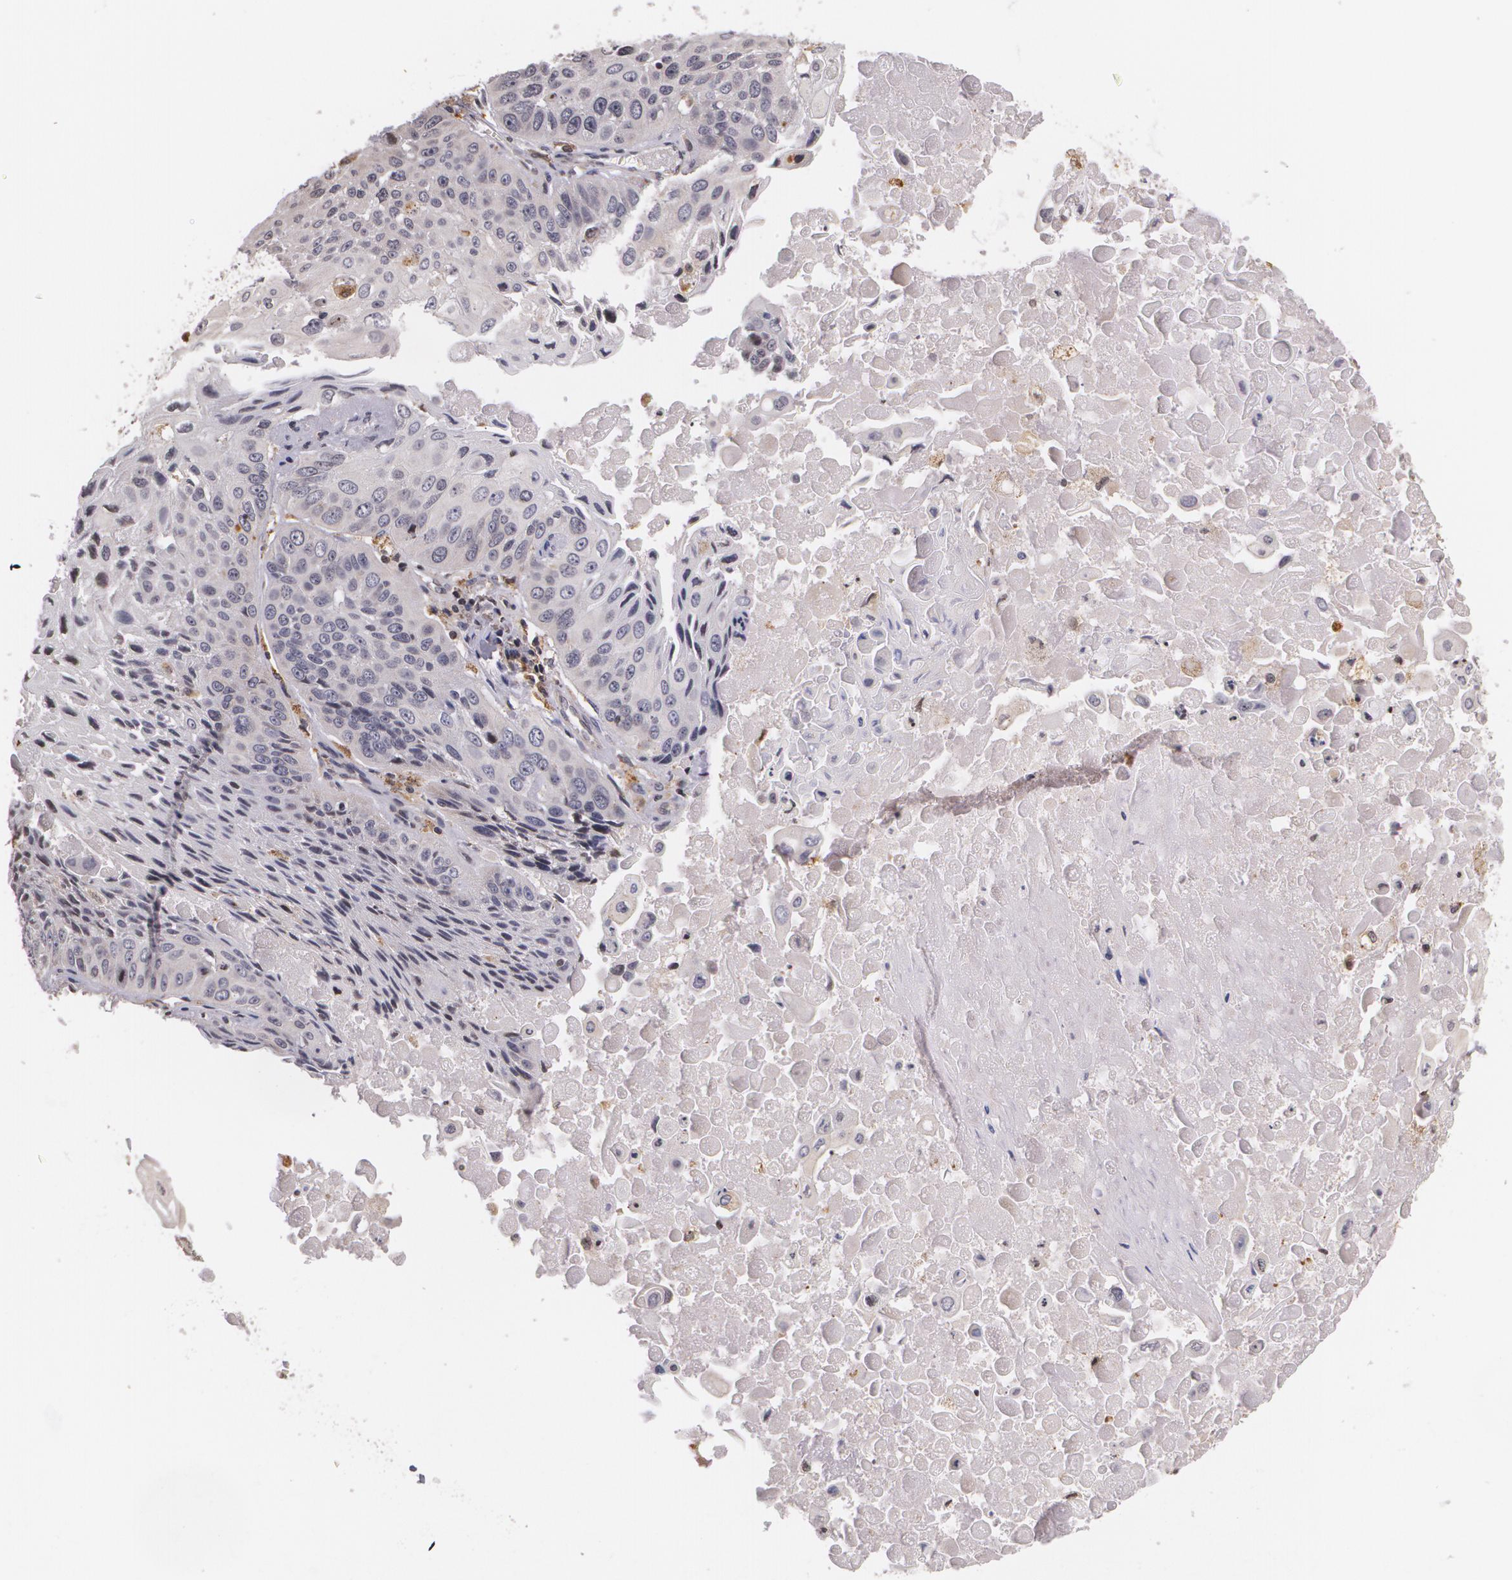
{"staining": {"intensity": "weak", "quantity": "25%-75%", "location": "cytoplasmic/membranous"}, "tissue": "lung cancer", "cell_type": "Tumor cells", "image_type": "cancer", "snomed": [{"axis": "morphology", "description": "Adenocarcinoma, NOS"}, {"axis": "topography", "description": "Lung"}], "caption": "Protein analysis of lung cancer (adenocarcinoma) tissue displays weak cytoplasmic/membranous positivity in about 25%-75% of tumor cells.", "gene": "VAV3", "patient": {"sex": "male", "age": 60}}